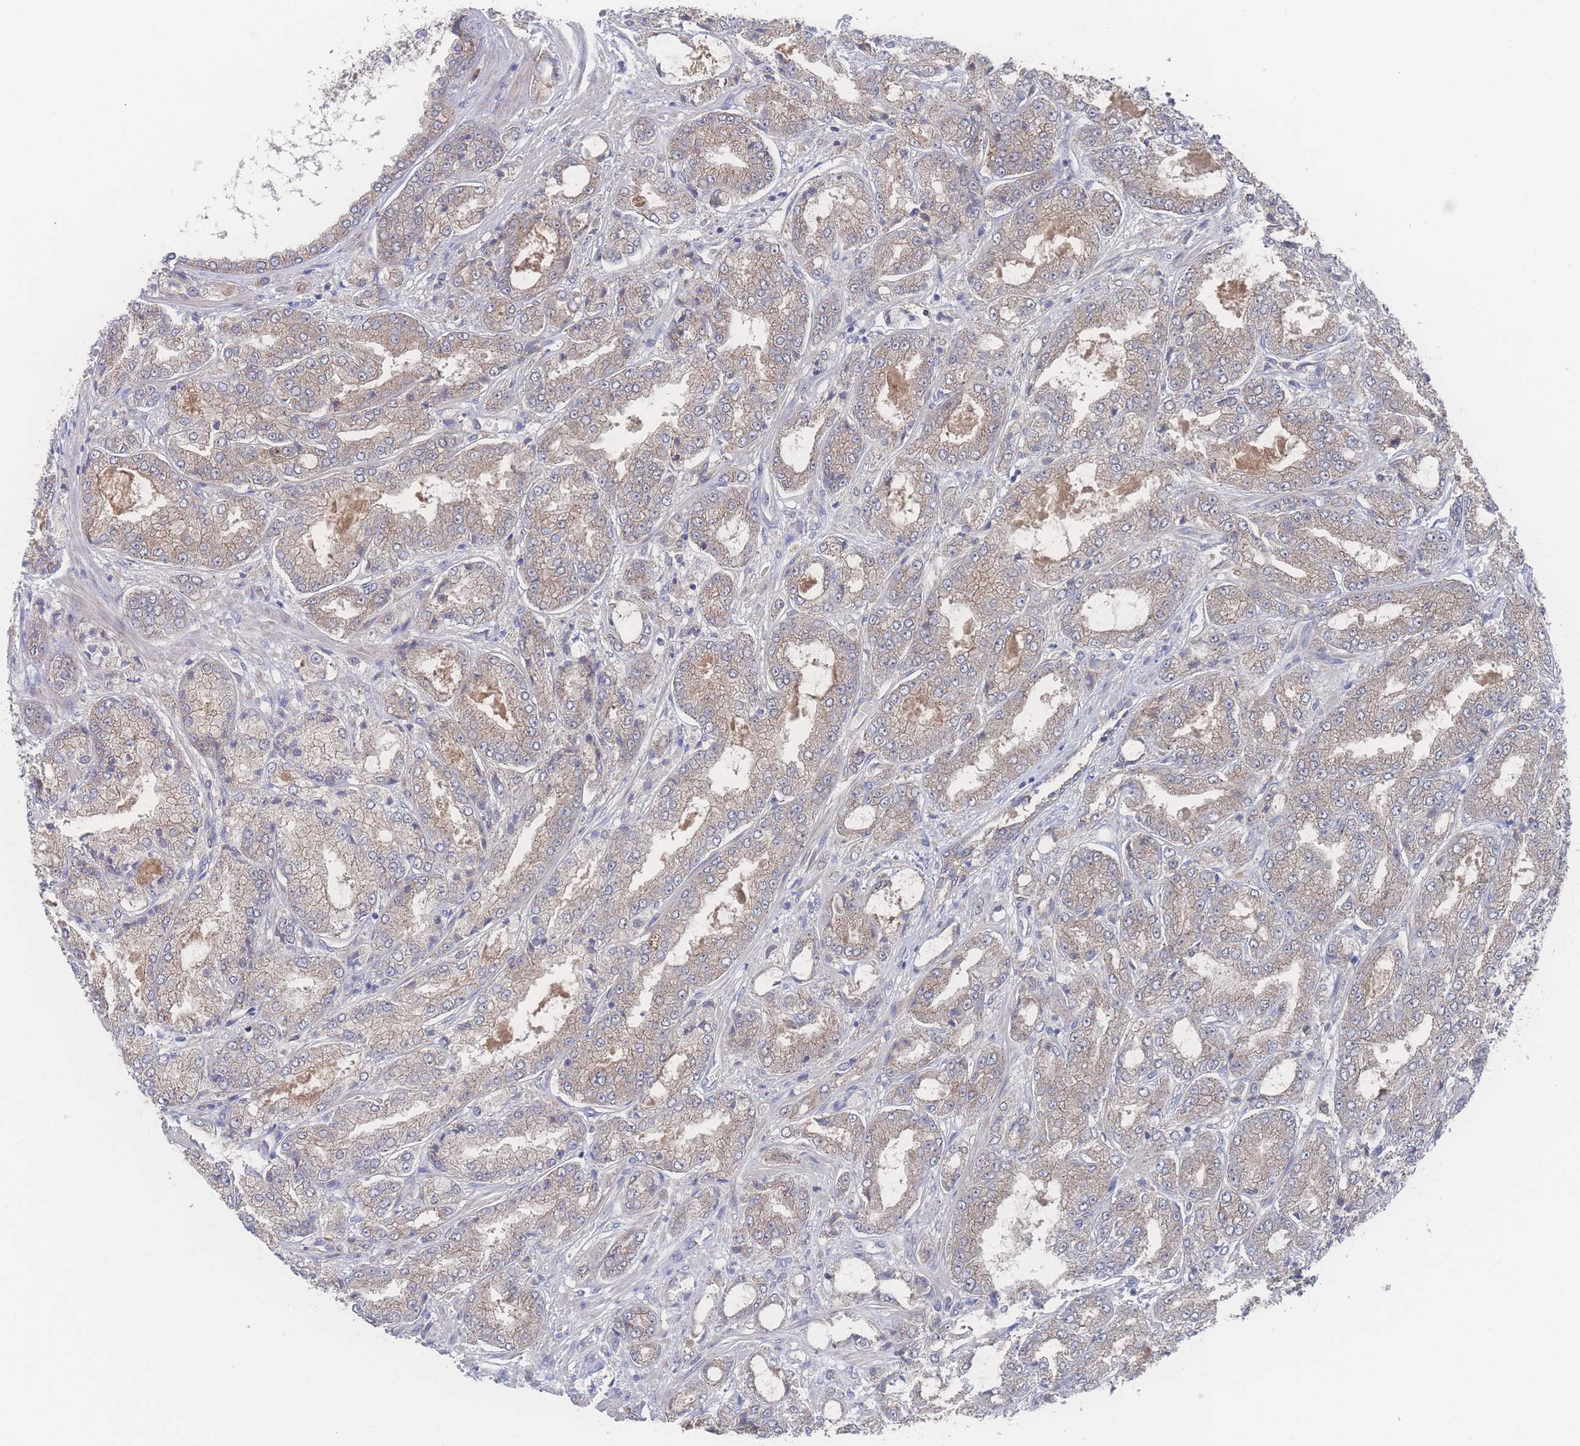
{"staining": {"intensity": "weak", "quantity": ">75%", "location": "cytoplasmic/membranous"}, "tissue": "prostate cancer", "cell_type": "Tumor cells", "image_type": "cancer", "snomed": [{"axis": "morphology", "description": "Adenocarcinoma, High grade"}, {"axis": "topography", "description": "Prostate"}], "caption": "Prostate cancer was stained to show a protein in brown. There is low levels of weak cytoplasmic/membranous expression in approximately >75% of tumor cells.", "gene": "NBEAL1", "patient": {"sex": "male", "age": 71}}